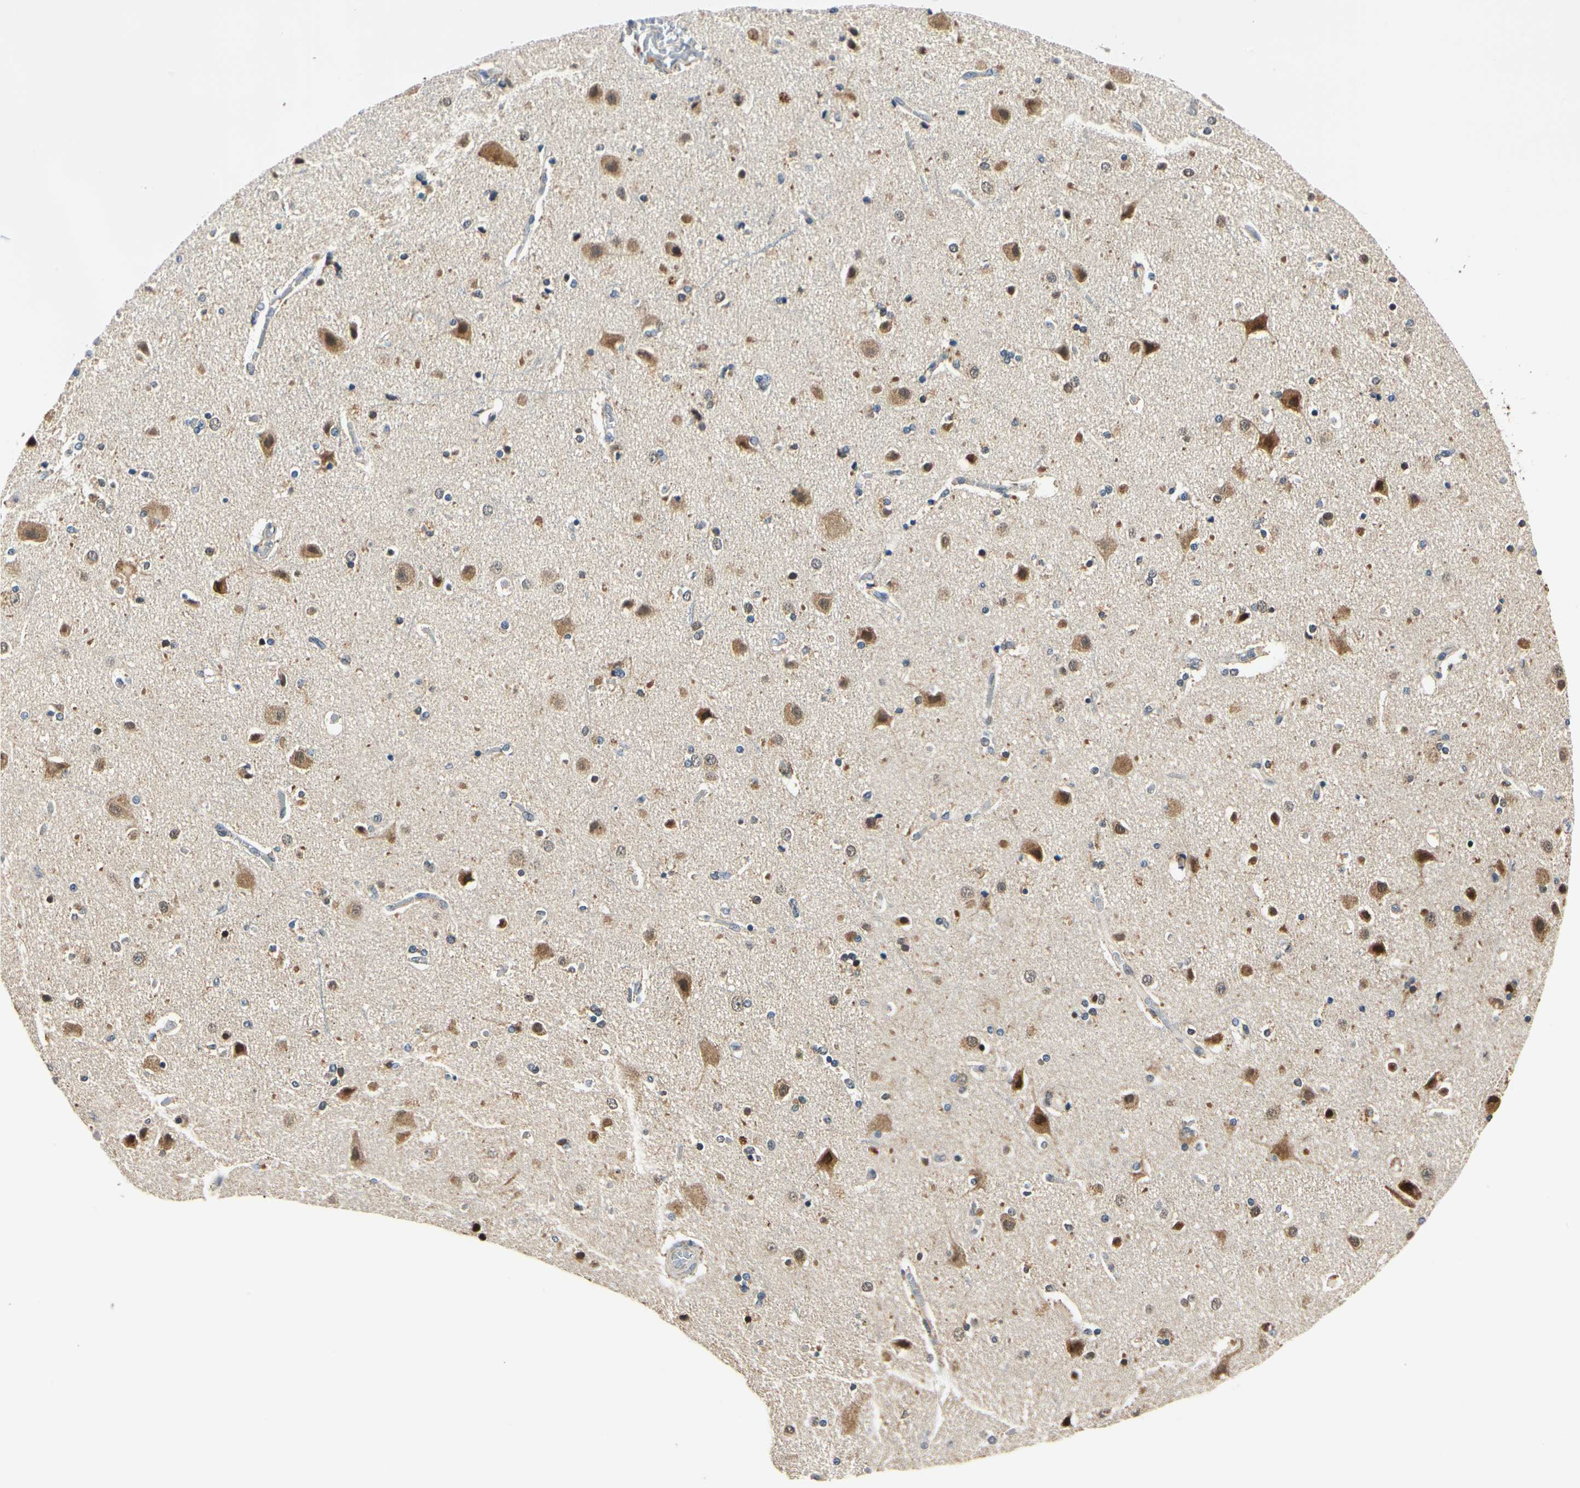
{"staining": {"intensity": "negative", "quantity": "none", "location": "none"}, "tissue": "cerebral cortex", "cell_type": "Endothelial cells", "image_type": "normal", "snomed": [{"axis": "morphology", "description": "Normal tissue, NOS"}, {"axis": "topography", "description": "Cerebral cortex"}], "caption": "Endothelial cells are negative for protein expression in normal human cerebral cortex. (DAB immunohistochemistry, high magnification).", "gene": "PDK2", "patient": {"sex": "female", "age": 54}}